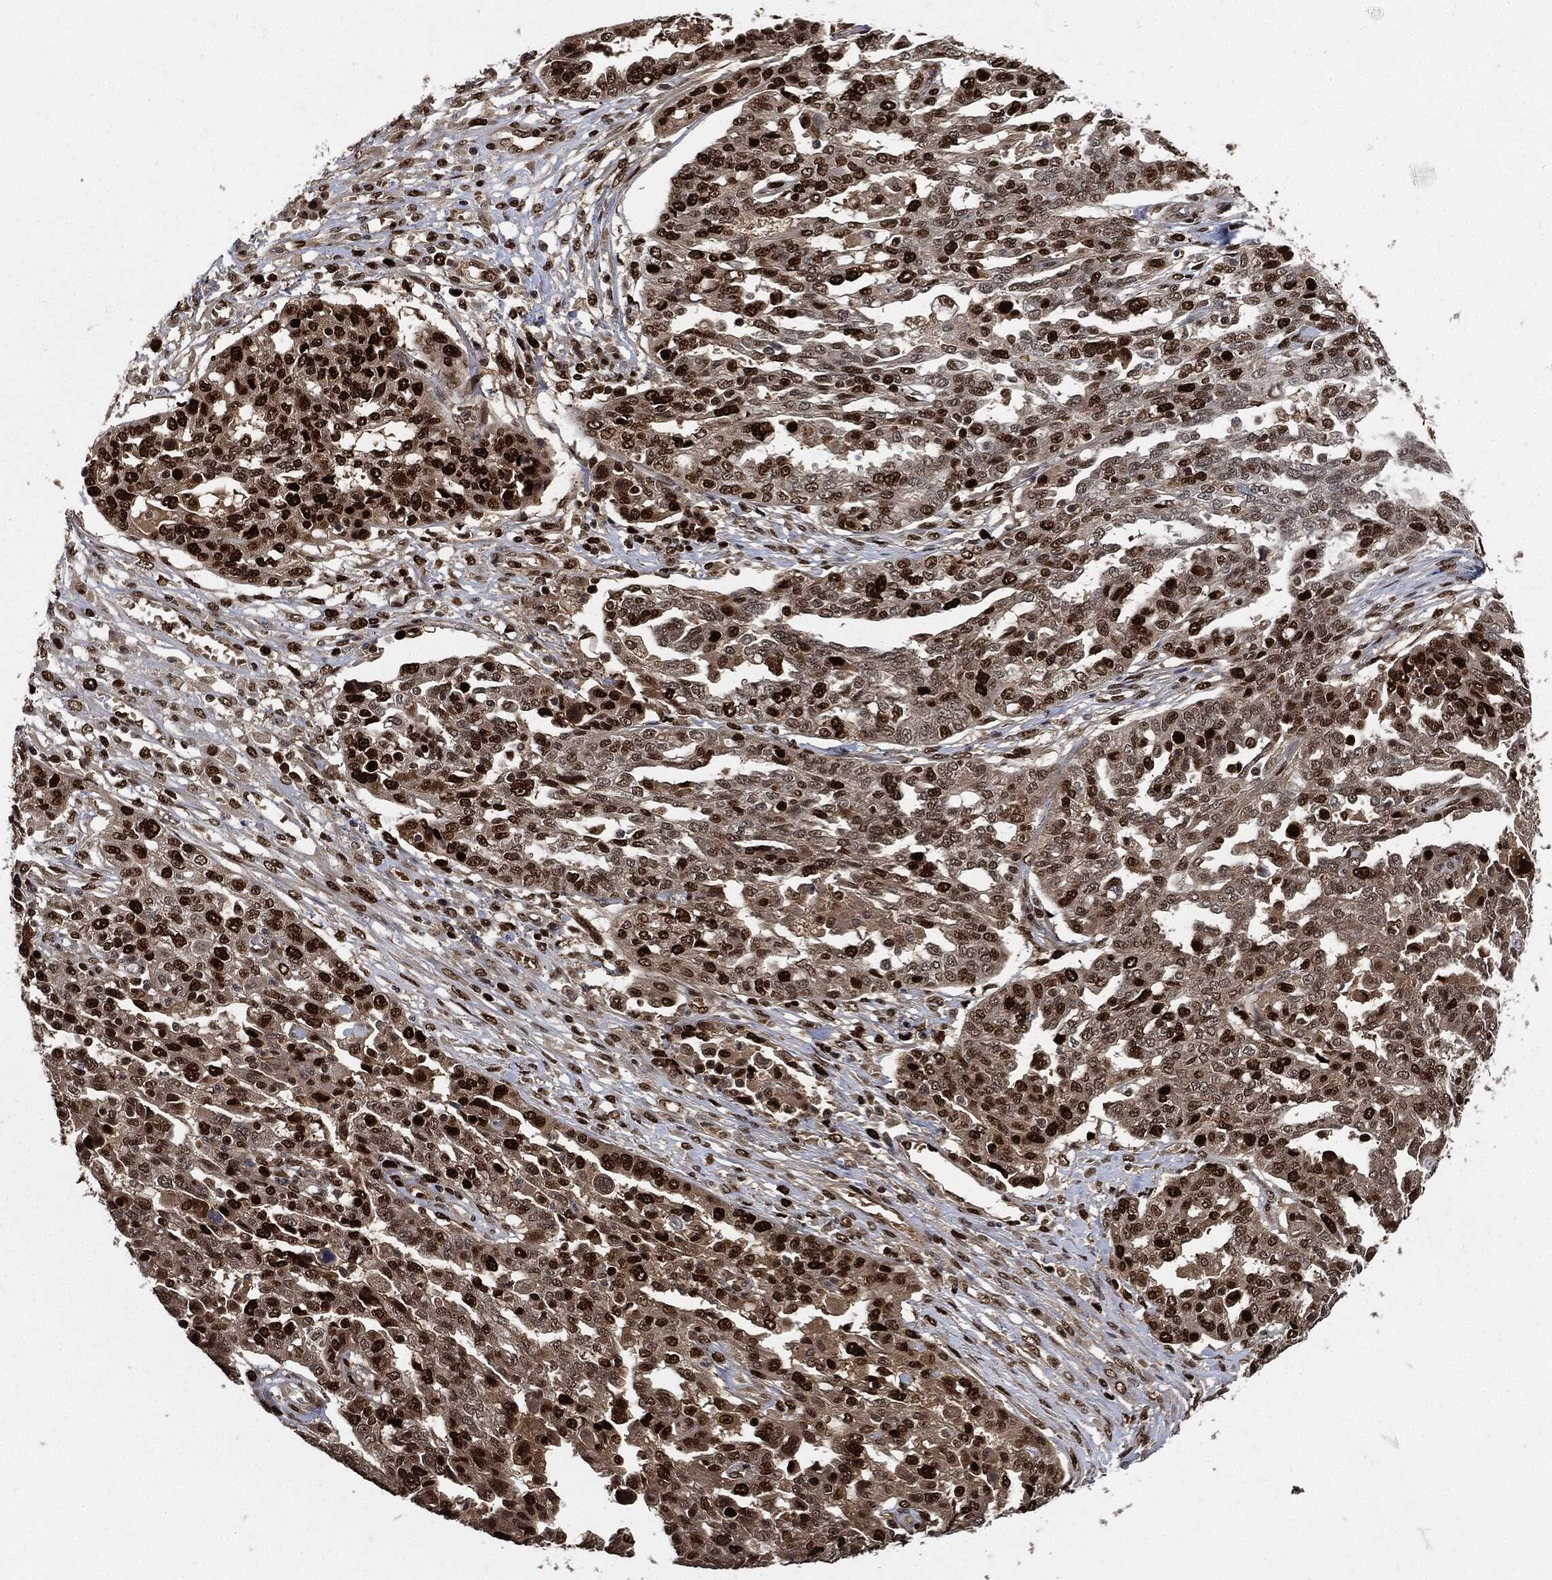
{"staining": {"intensity": "strong", "quantity": ">75%", "location": "nuclear"}, "tissue": "ovarian cancer", "cell_type": "Tumor cells", "image_type": "cancer", "snomed": [{"axis": "morphology", "description": "Cystadenocarcinoma, serous, NOS"}, {"axis": "topography", "description": "Ovary"}], "caption": "Immunohistochemistry (IHC) photomicrograph of neoplastic tissue: human ovarian cancer (serous cystadenocarcinoma) stained using immunohistochemistry demonstrates high levels of strong protein expression localized specifically in the nuclear of tumor cells, appearing as a nuclear brown color.", "gene": "PCNA", "patient": {"sex": "female", "age": 67}}